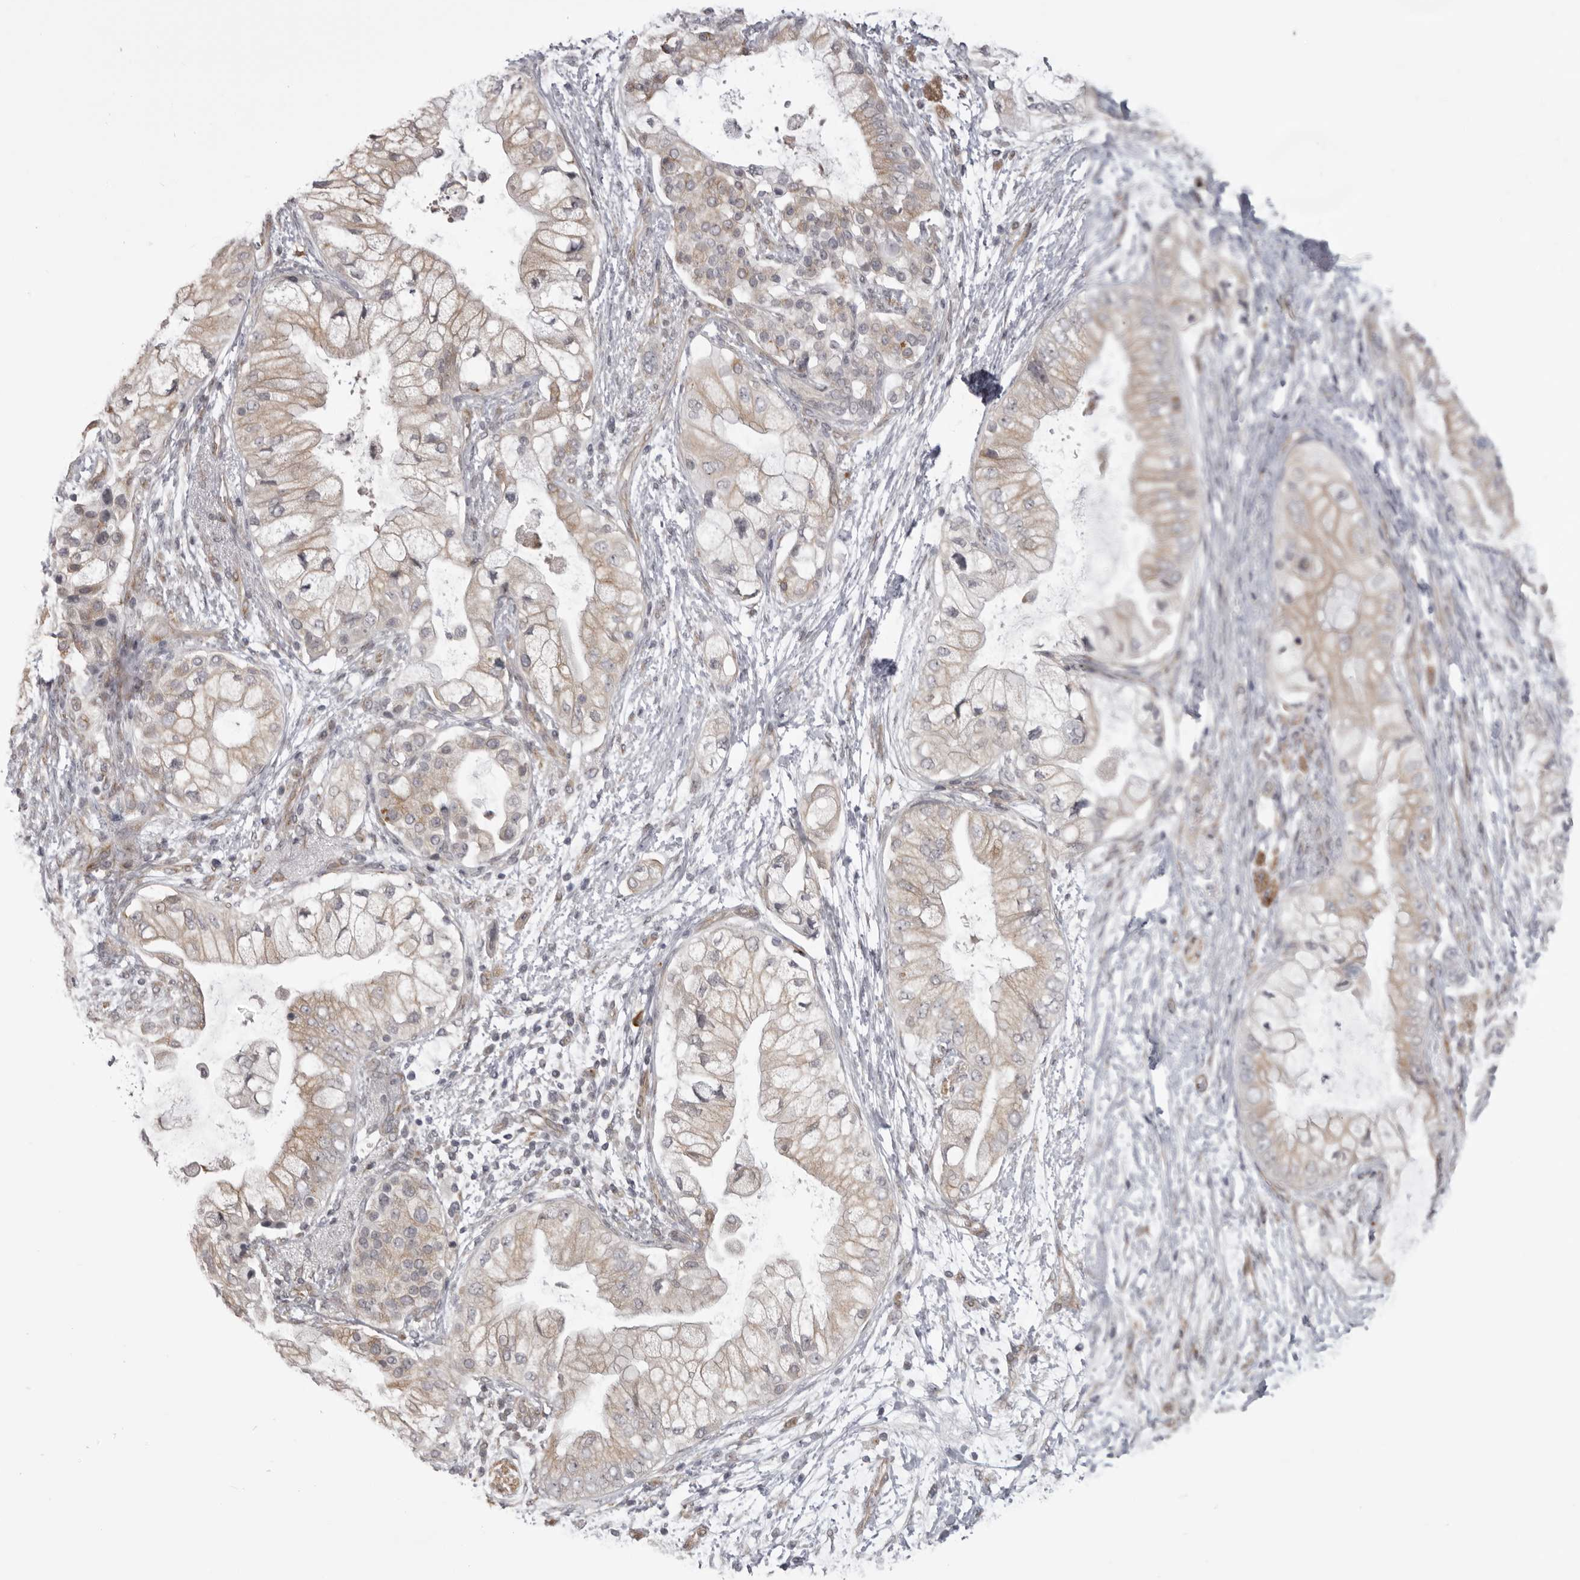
{"staining": {"intensity": "weak", "quantity": ">75%", "location": "cytoplasmic/membranous"}, "tissue": "pancreatic cancer", "cell_type": "Tumor cells", "image_type": "cancer", "snomed": [{"axis": "morphology", "description": "Adenocarcinoma, NOS"}, {"axis": "topography", "description": "Pancreas"}], "caption": "A micrograph of pancreatic adenocarcinoma stained for a protein reveals weak cytoplasmic/membranous brown staining in tumor cells.", "gene": "EPHA10", "patient": {"sex": "male", "age": 53}}